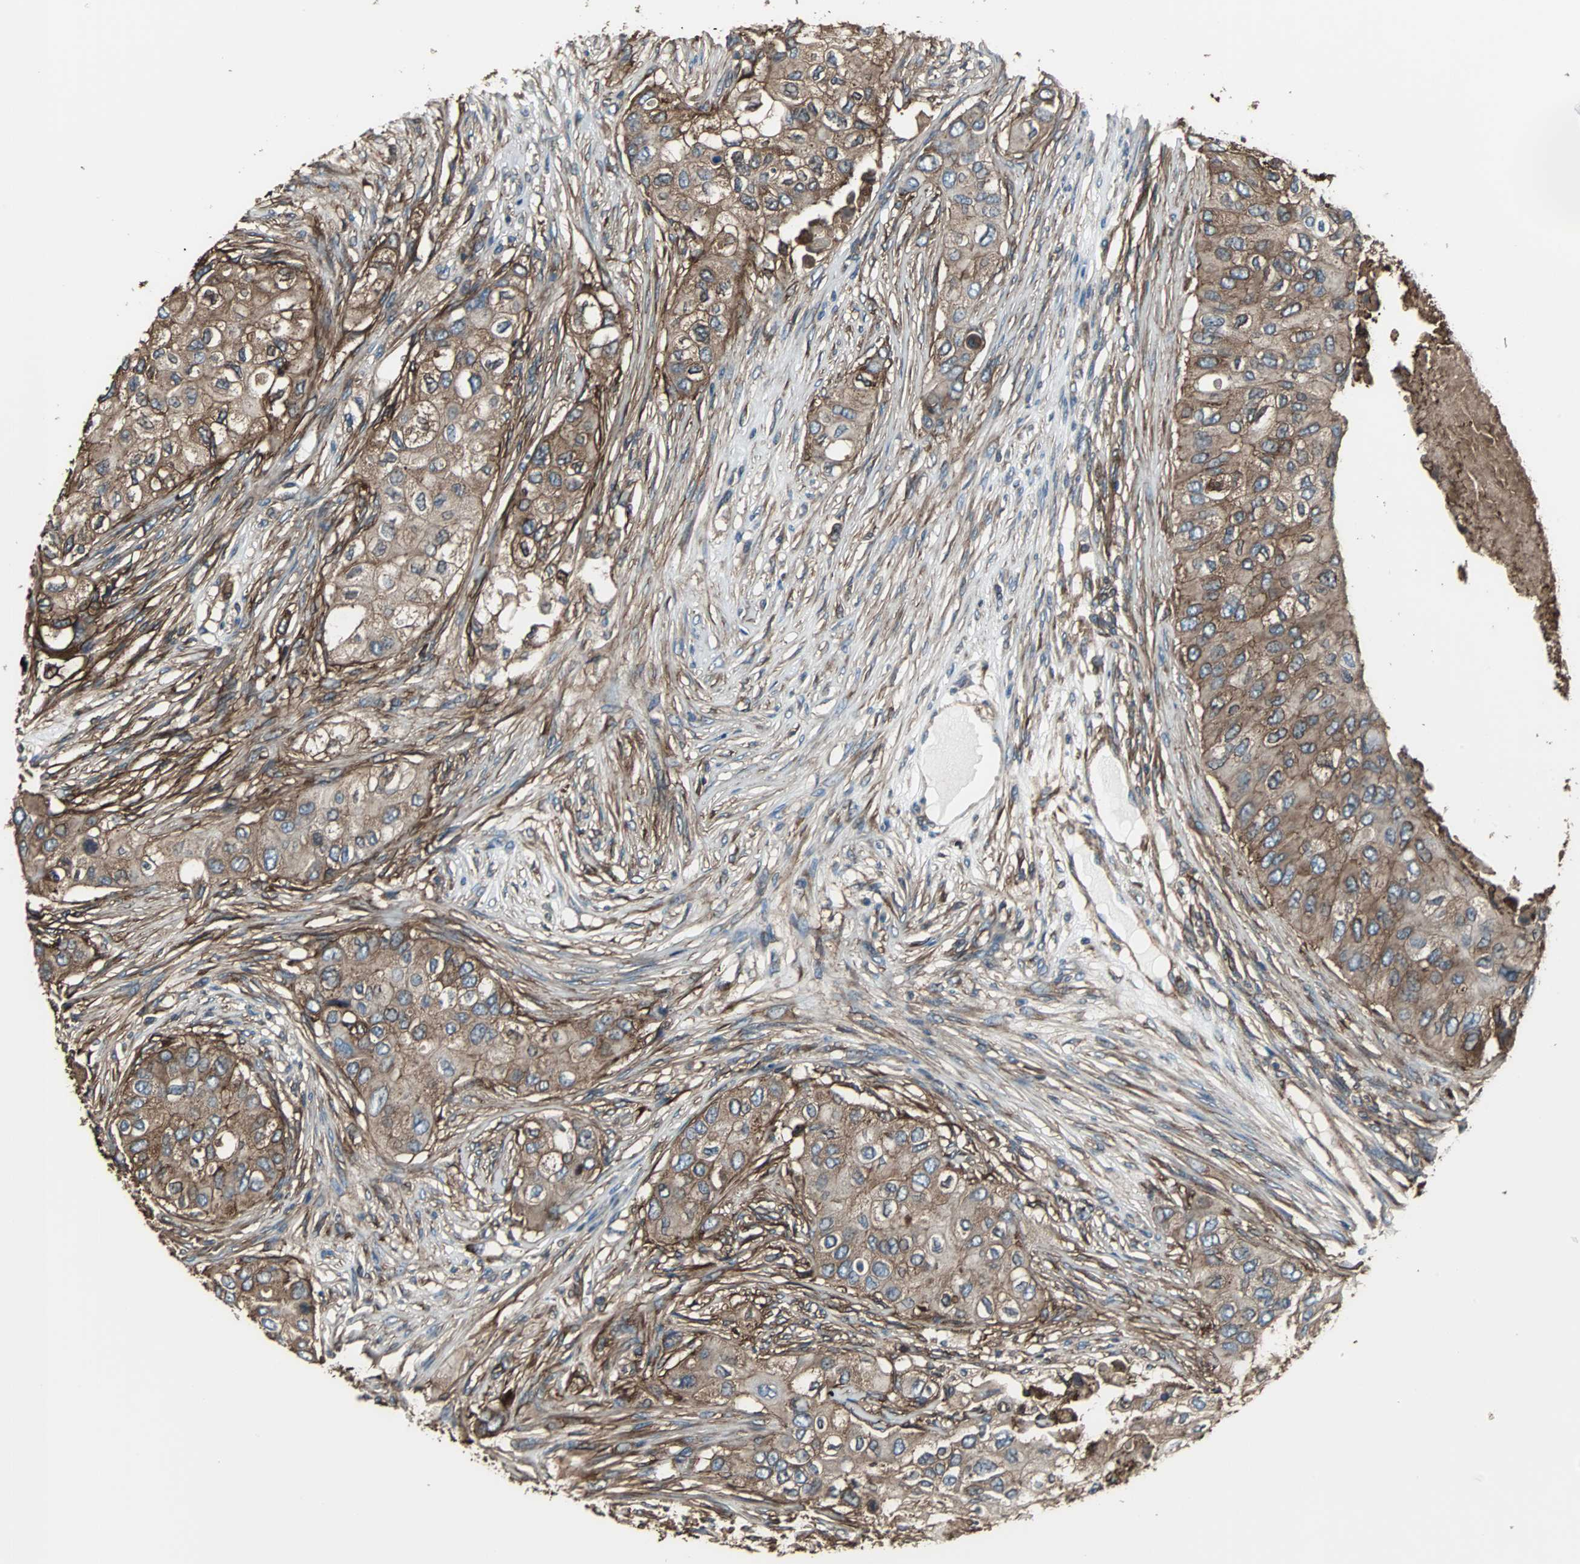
{"staining": {"intensity": "strong", "quantity": ">75%", "location": "cytoplasmic/membranous"}, "tissue": "breast cancer", "cell_type": "Tumor cells", "image_type": "cancer", "snomed": [{"axis": "morphology", "description": "Normal tissue, NOS"}, {"axis": "morphology", "description": "Duct carcinoma"}, {"axis": "topography", "description": "Breast"}], "caption": "This micrograph displays immunohistochemistry staining of breast cancer (intraductal carcinoma), with high strong cytoplasmic/membranous staining in about >75% of tumor cells.", "gene": "ACTN1", "patient": {"sex": "female", "age": 49}}